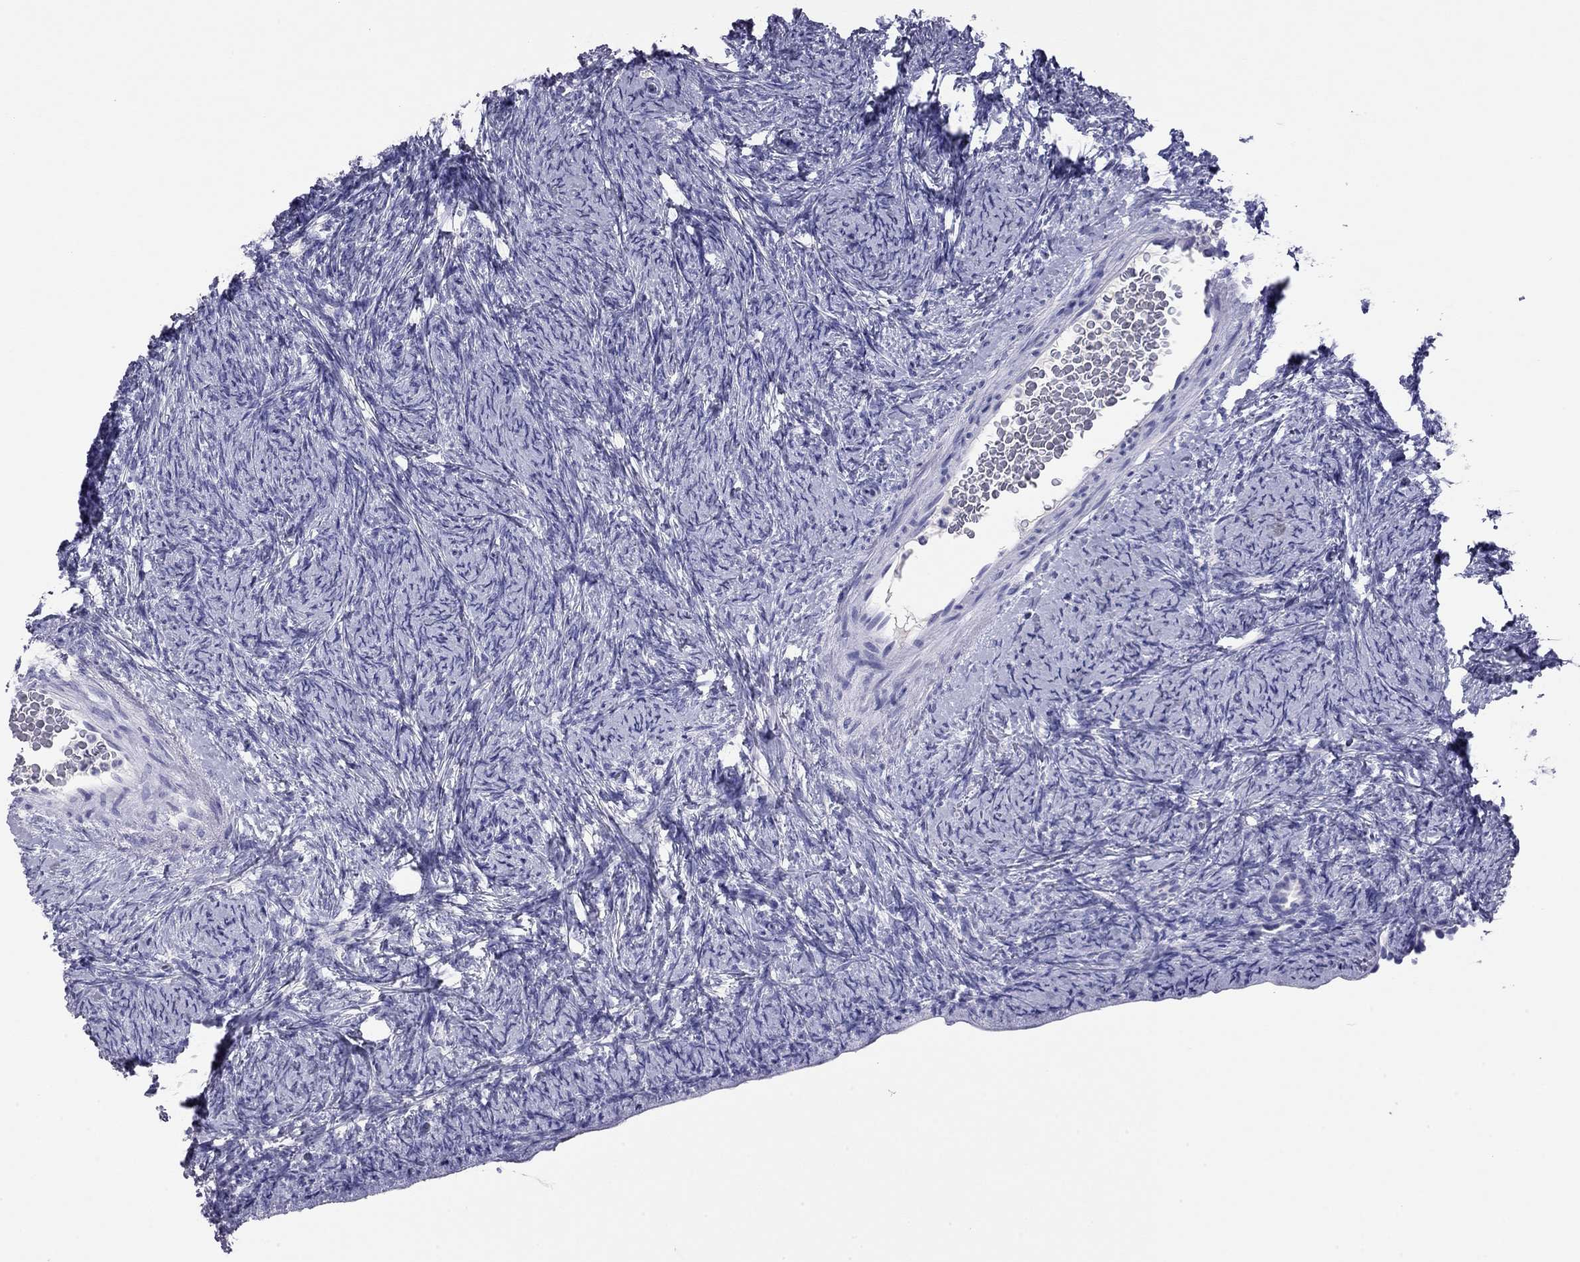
{"staining": {"intensity": "negative", "quantity": "none", "location": "none"}, "tissue": "ovary", "cell_type": "Ovarian stroma cells", "image_type": "normal", "snomed": [{"axis": "morphology", "description": "Normal tissue, NOS"}, {"axis": "topography", "description": "Ovary"}], "caption": "Ovarian stroma cells show no significant protein positivity in benign ovary. (Stains: DAB (3,3'-diaminobenzidine) IHC with hematoxylin counter stain, Microscopy: brightfield microscopy at high magnification).", "gene": "ODF4", "patient": {"sex": "female", "age": 34}}